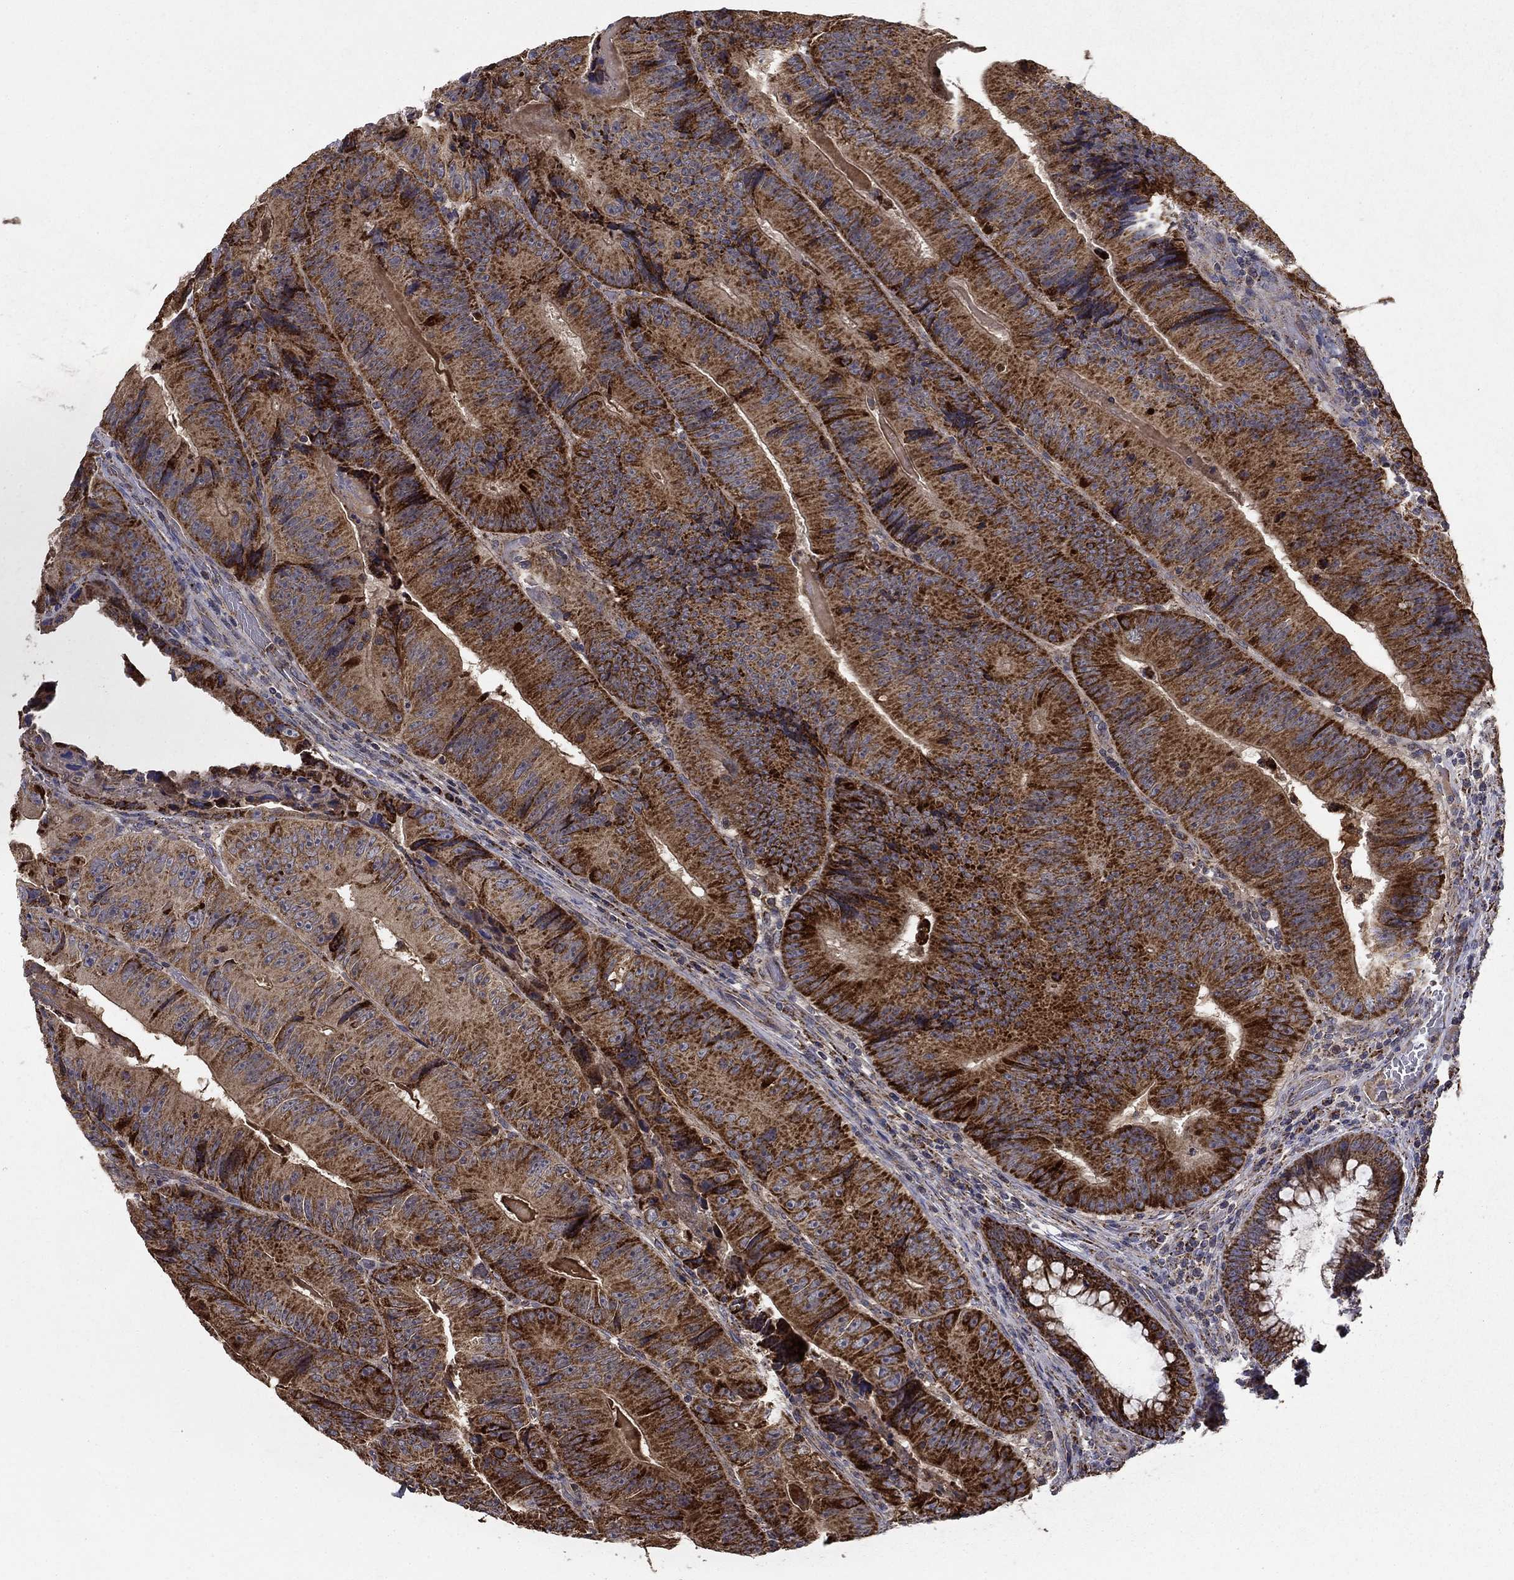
{"staining": {"intensity": "strong", "quantity": "25%-75%", "location": "cytoplasmic/membranous"}, "tissue": "colorectal cancer", "cell_type": "Tumor cells", "image_type": "cancer", "snomed": [{"axis": "morphology", "description": "Adenocarcinoma, NOS"}, {"axis": "topography", "description": "Colon"}], "caption": "Strong cytoplasmic/membranous protein staining is seen in approximately 25%-75% of tumor cells in colorectal adenocarcinoma.", "gene": "GCSH", "patient": {"sex": "female", "age": 86}}